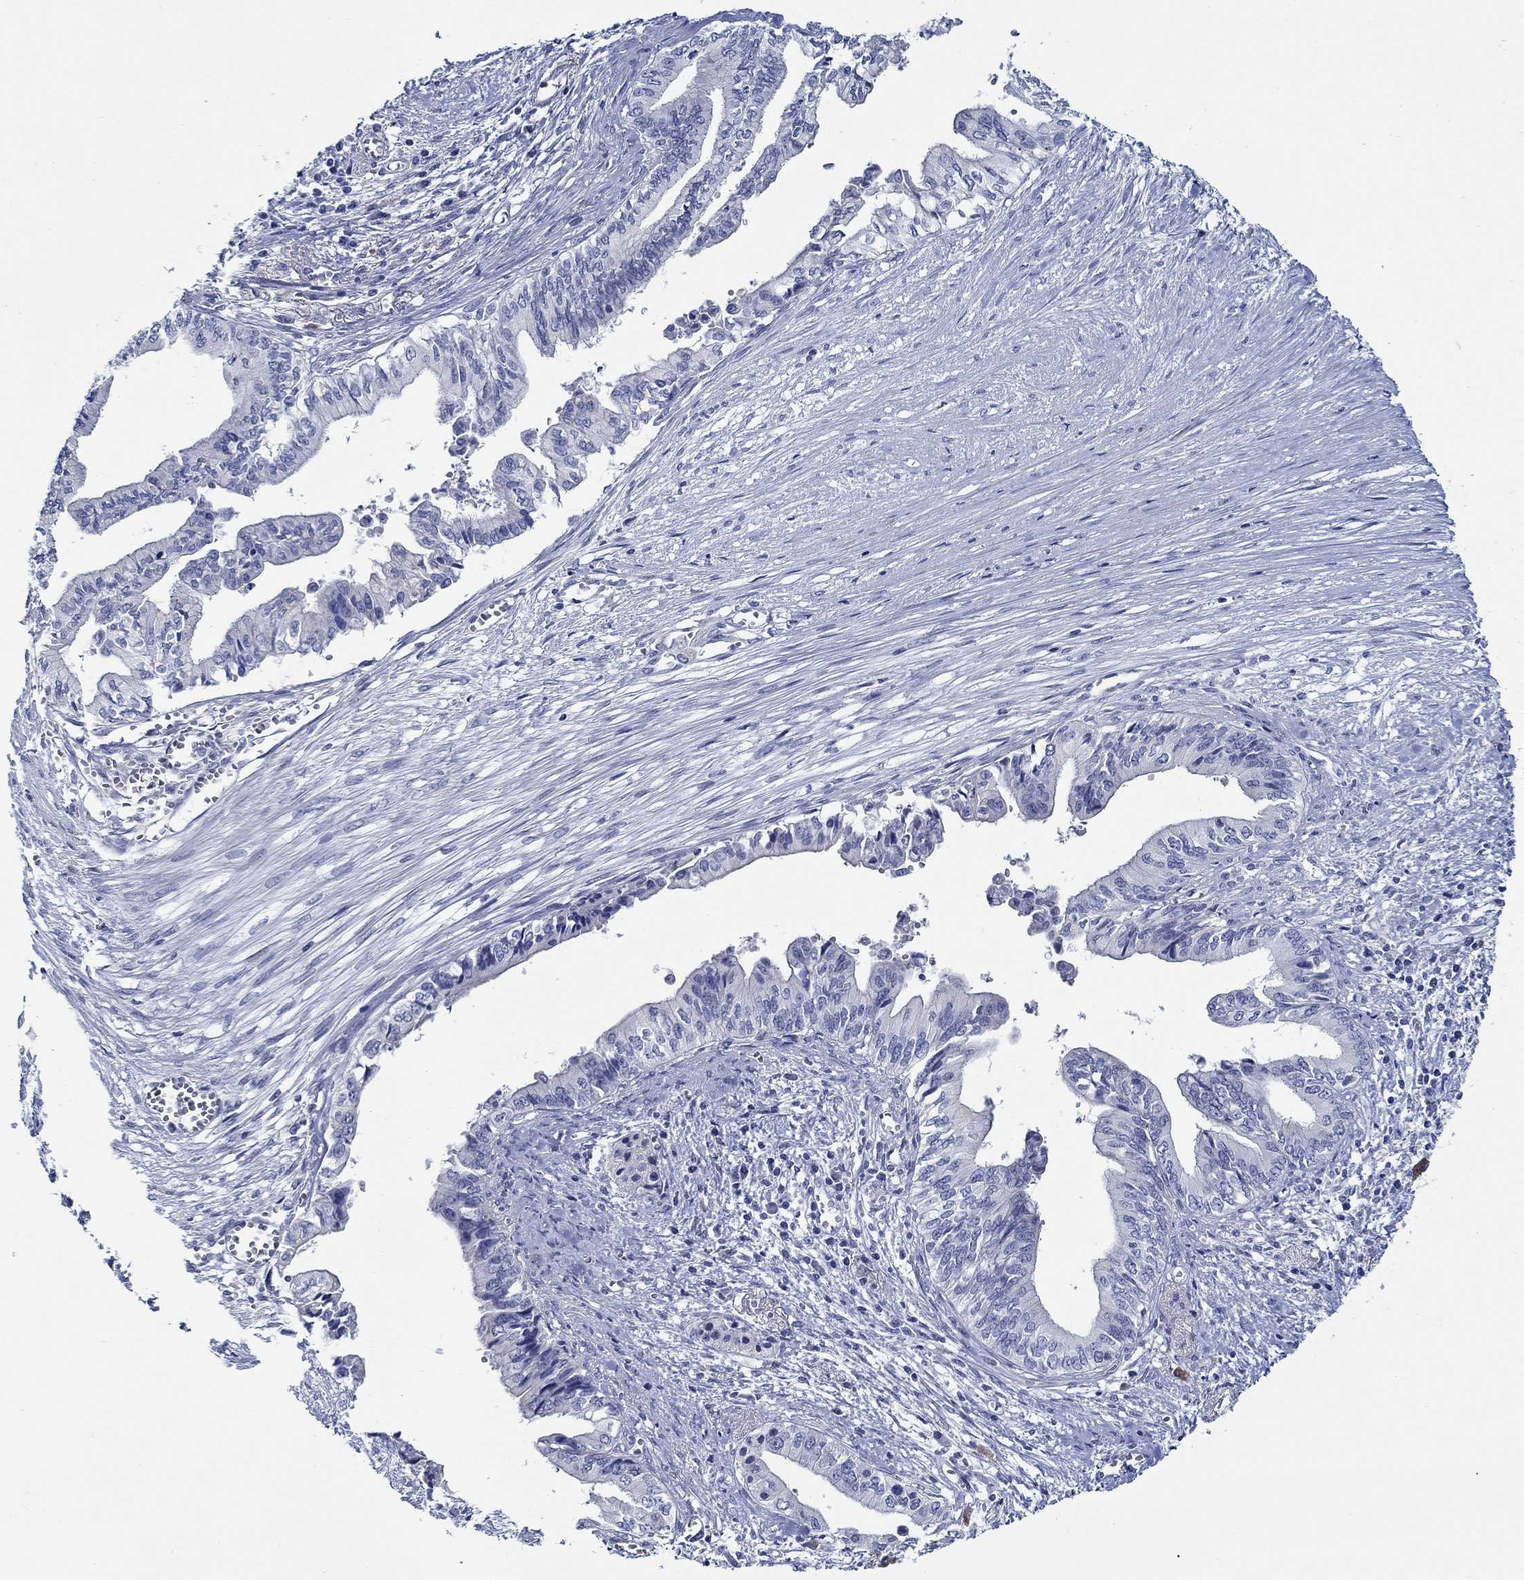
{"staining": {"intensity": "negative", "quantity": "none", "location": "none"}, "tissue": "pancreatic cancer", "cell_type": "Tumor cells", "image_type": "cancer", "snomed": [{"axis": "morphology", "description": "Adenocarcinoma, NOS"}, {"axis": "topography", "description": "Pancreas"}], "caption": "Pancreatic adenocarcinoma was stained to show a protein in brown. There is no significant expression in tumor cells.", "gene": "MC2R", "patient": {"sex": "female", "age": 61}}